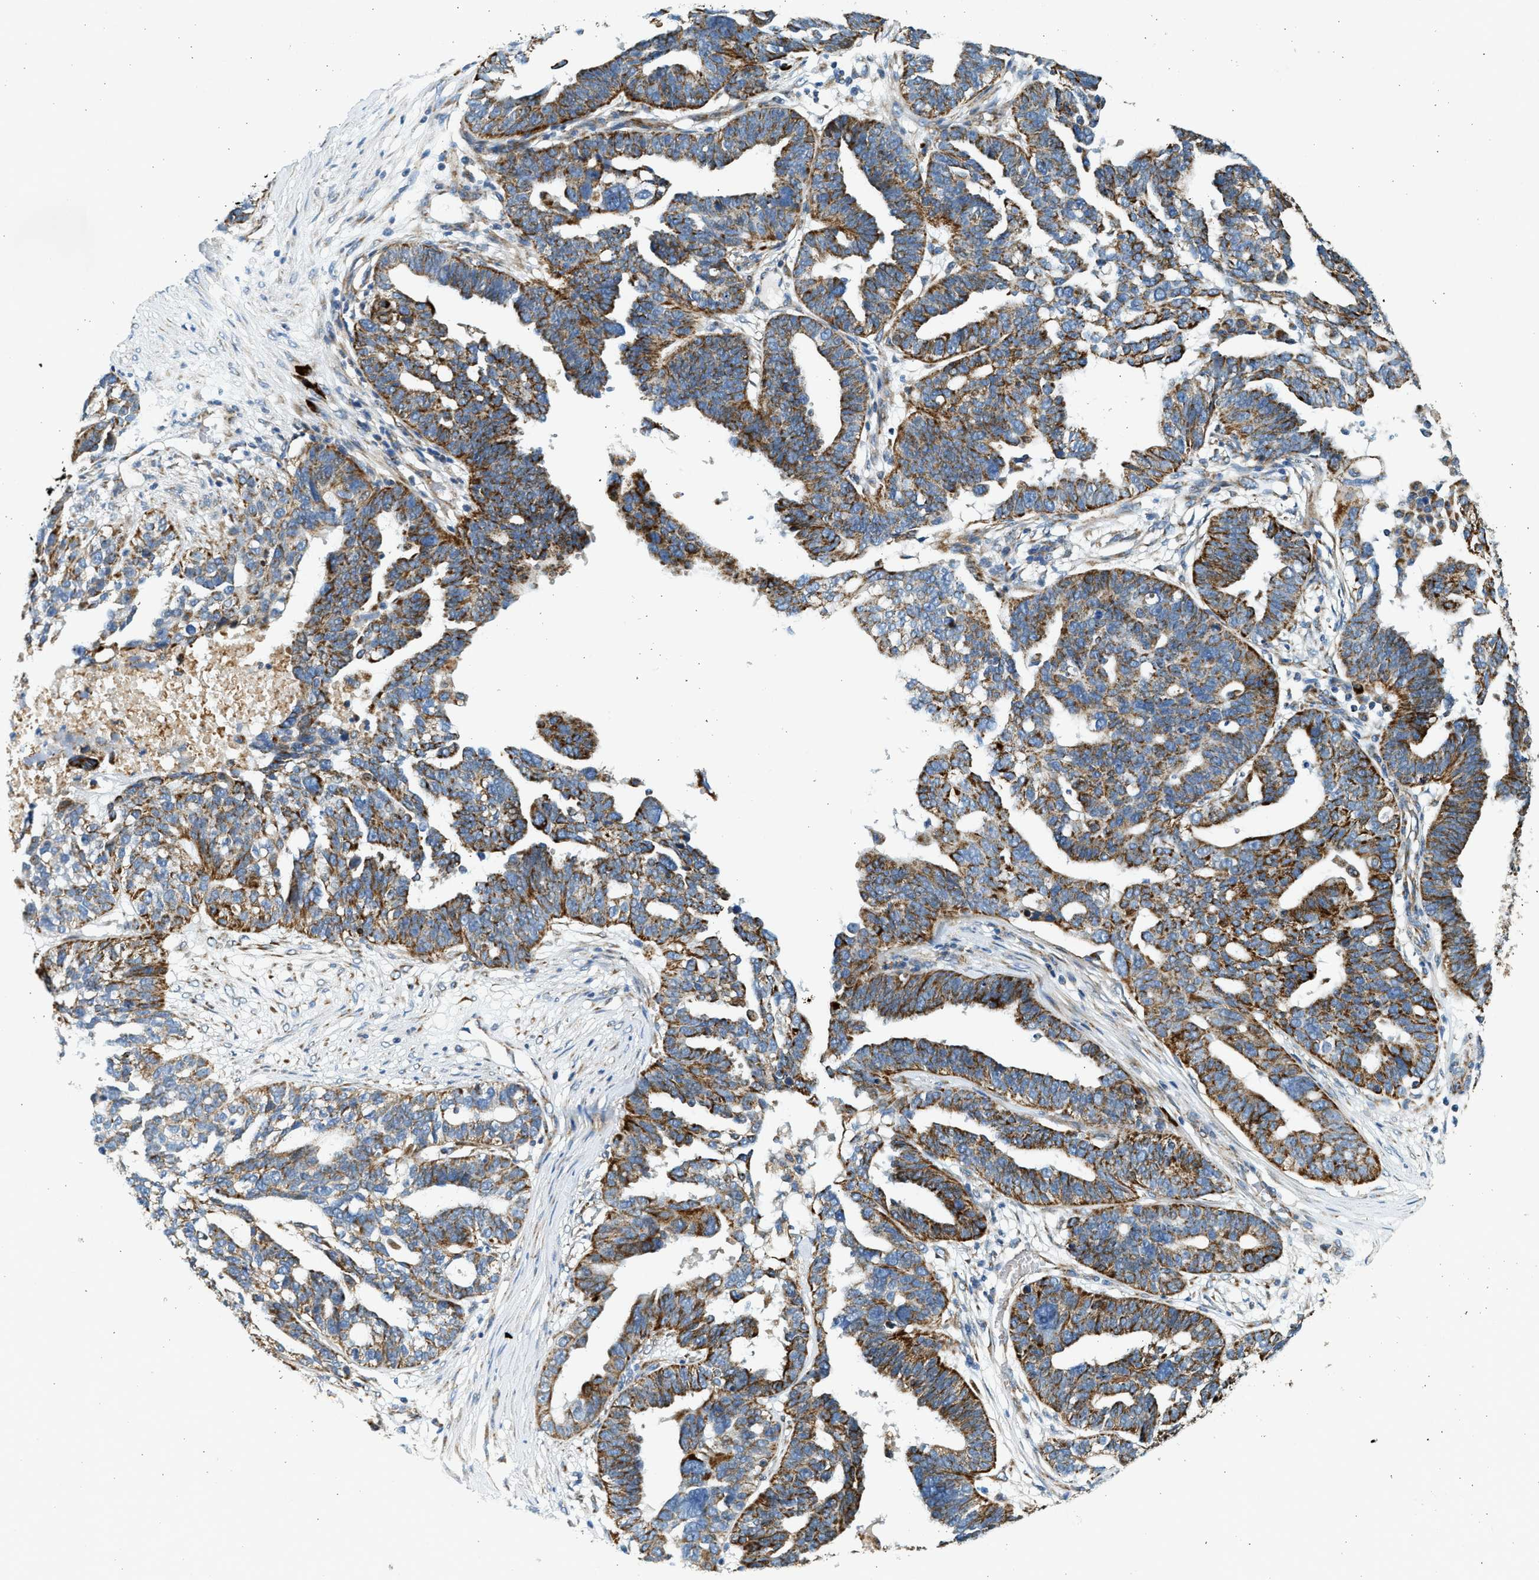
{"staining": {"intensity": "strong", "quantity": ">75%", "location": "cytoplasmic/membranous"}, "tissue": "ovarian cancer", "cell_type": "Tumor cells", "image_type": "cancer", "snomed": [{"axis": "morphology", "description": "Cystadenocarcinoma, serous, NOS"}, {"axis": "topography", "description": "Ovary"}], "caption": "IHC (DAB) staining of ovarian serous cystadenocarcinoma reveals strong cytoplasmic/membranous protein positivity in about >75% of tumor cells.", "gene": "KCNMB3", "patient": {"sex": "female", "age": 59}}